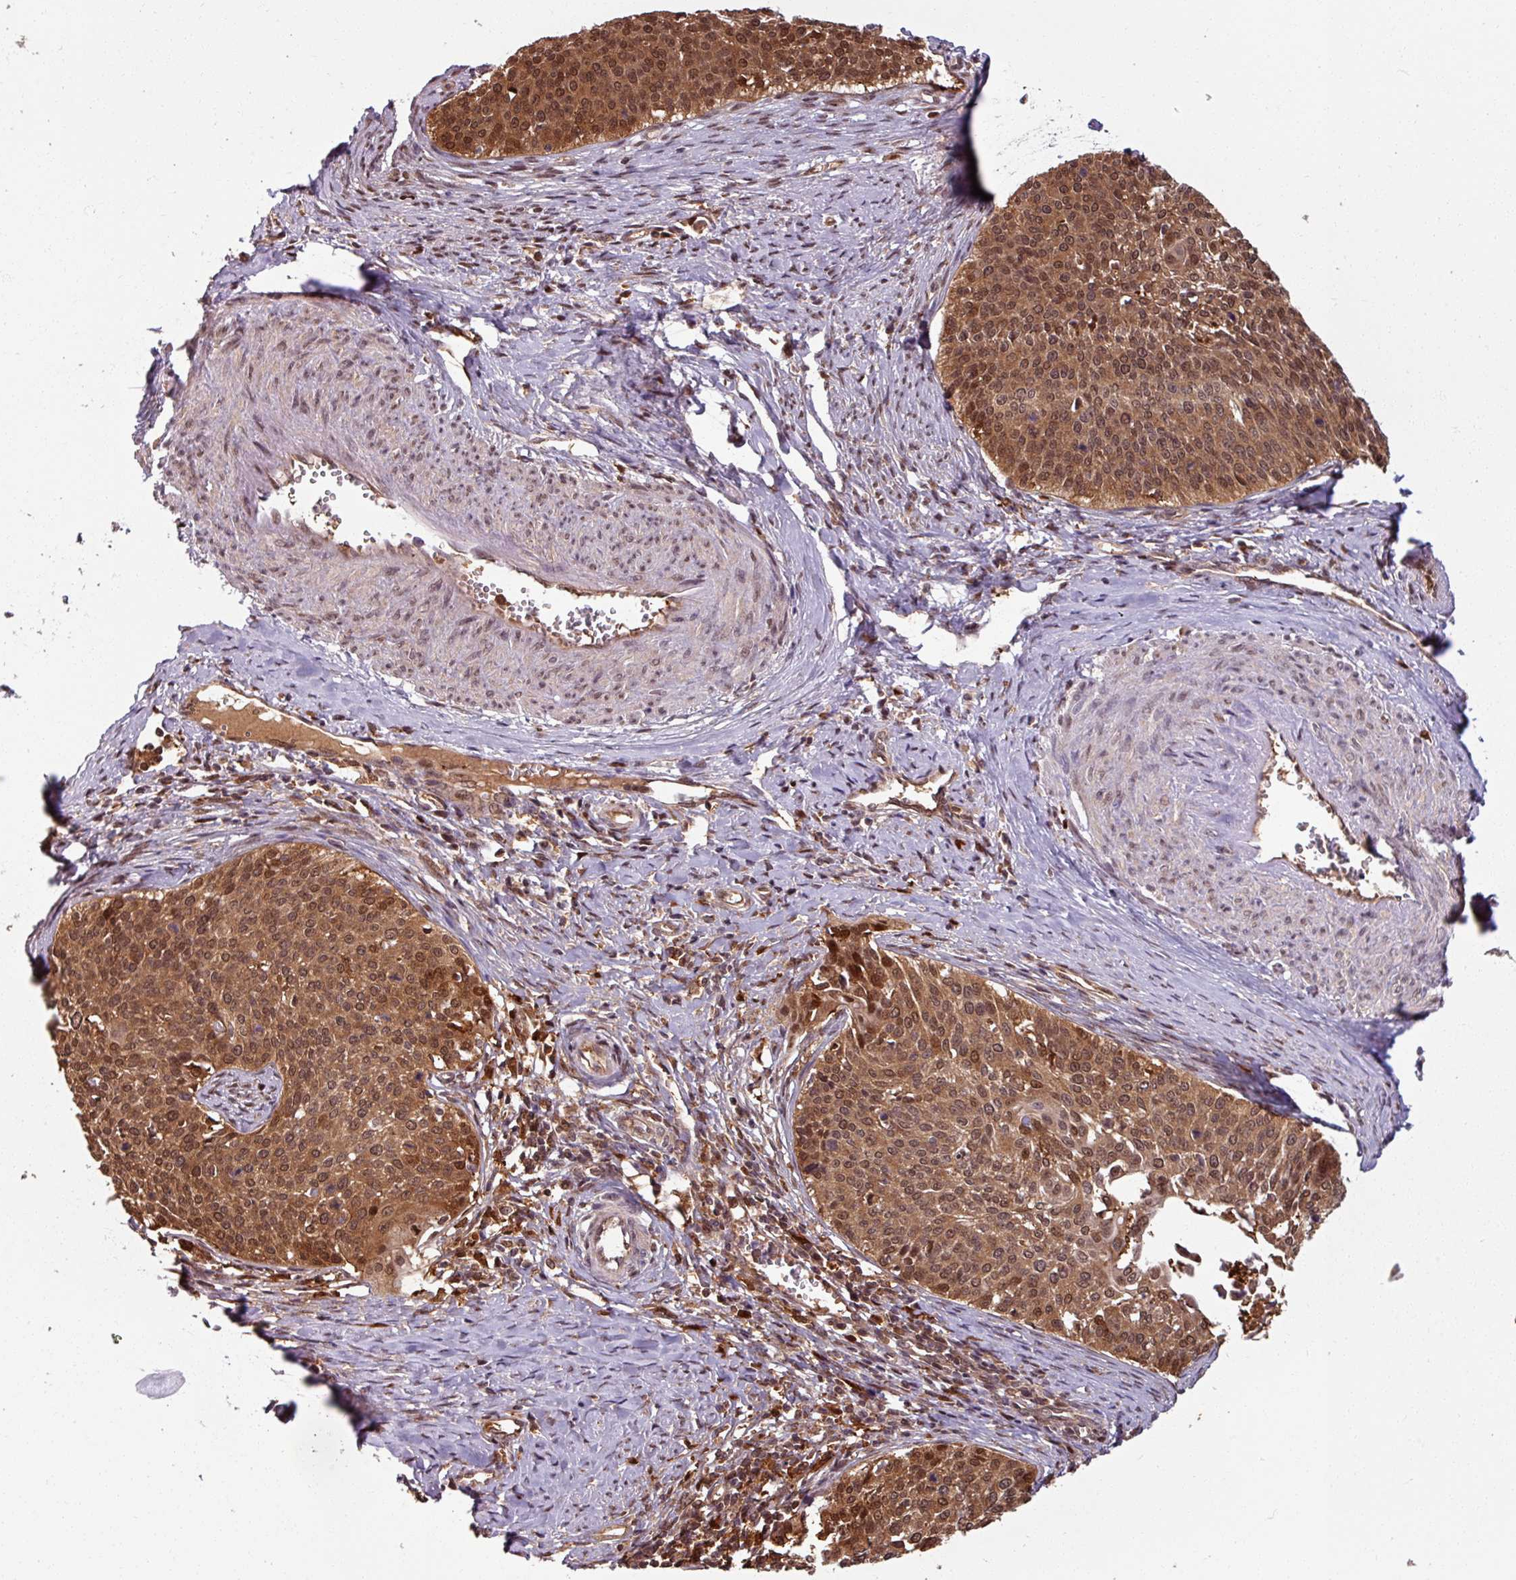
{"staining": {"intensity": "moderate", "quantity": ">75%", "location": "cytoplasmic/membranous,nuclear"}, "tissue": "cervical cancer", "cell_type": "Tumor cells", "image_type": "cancer", "snomed": [{"axis": "morphology", "description": "Squamous cell carcinoma, NOS"}, {"axis": "topography", "description": "Cervix"}], "caption": "Moderate cytoplasmic/membranous and nuclear protein expression is appreciated in about >75% of tumor cells in squamous cell carcinoma (cervical).", "gene": "KCTD11", "patient": {"sex": "female", "age": 44}}